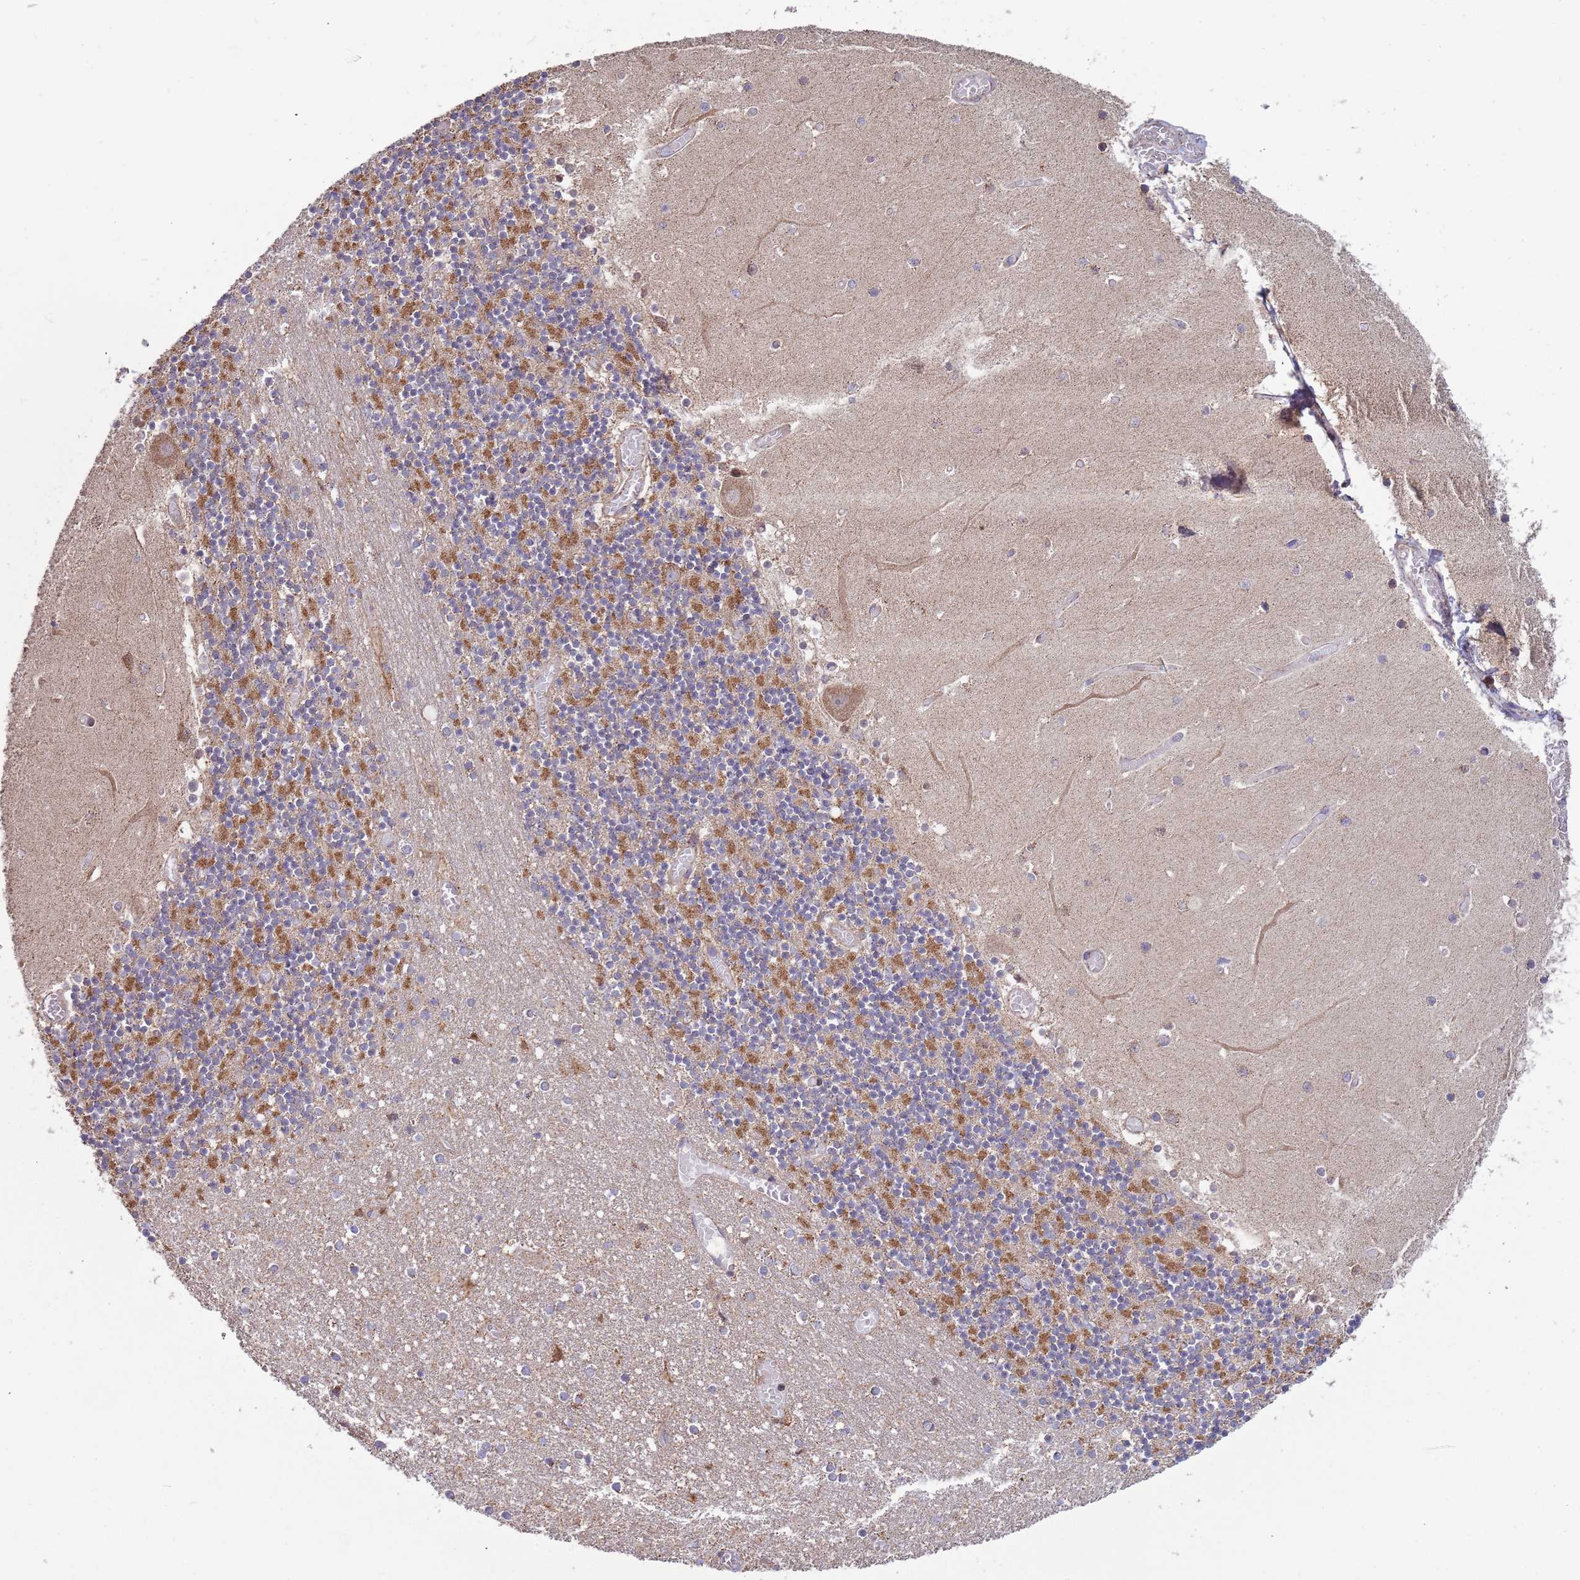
{"staining": {"intensity": "strong", "quantity": "25%-75%", "location": "cytoplasmic/membranous"}, "tissue": "cerebellum", "cell_type": "Cells in granular layer", "image_type": "normal", "snomed": [{"axis": "morphology", "description": "Normal tissue, NOS"}, {"axis": "topography", "description": "Cerebellum"}], "caption": "An IHC image of benign tissue is shown. Protein staining in brown shows strong cytoplasmic/membranous positivity in cerebellum within cells in granular layer. Nuclei are stained in blue.", "gene": "VPS16", "patient": {"sex": "female", "age": 28}}